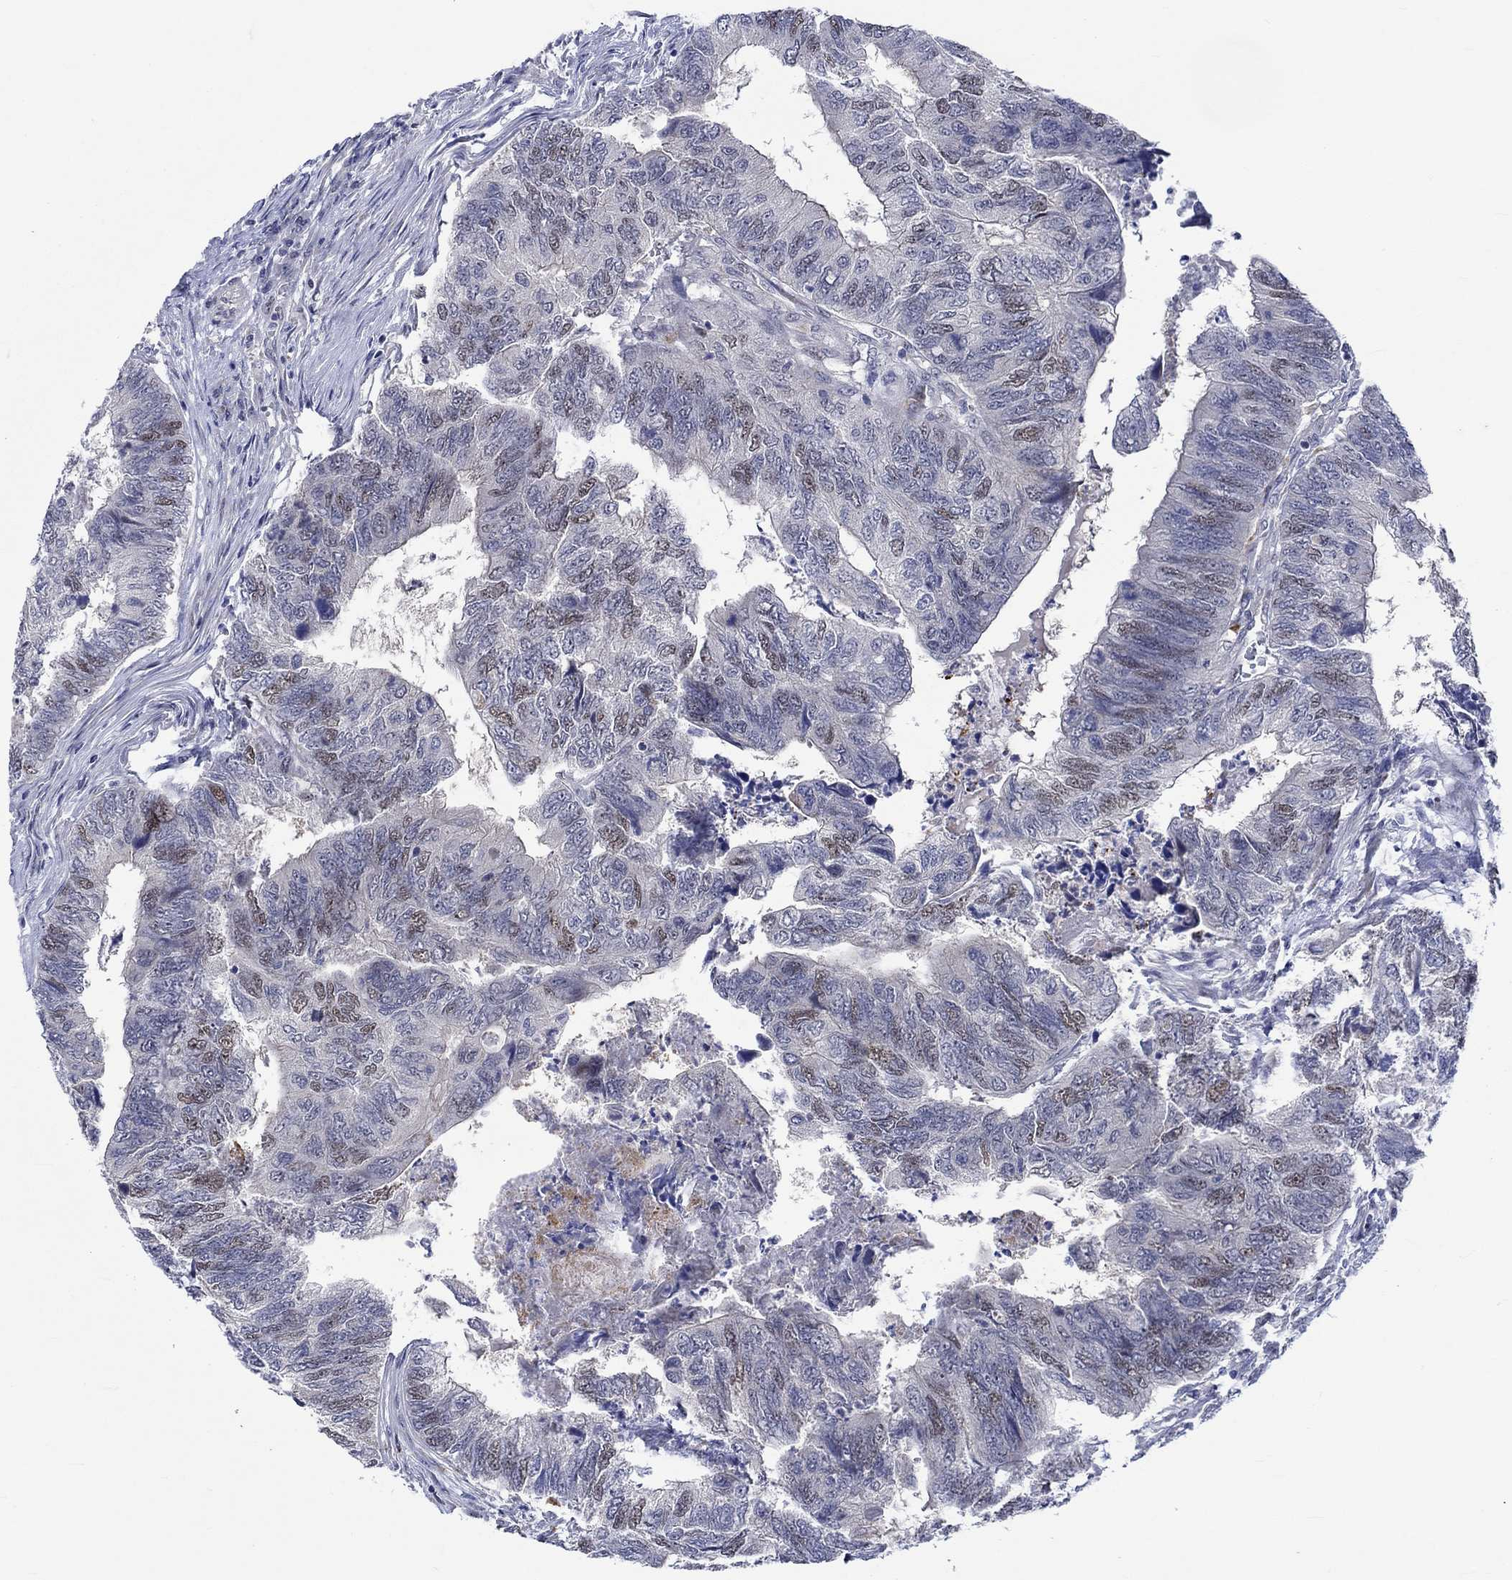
{"staining": {"intensity": "moderate", "quantity": "25%-75%", "location": "nuclear"}, "tissue": "colorectal cancer", "cell_type": "Tumor cells", "image_type": "cancer", "snomed": [{"axis": "morphology", "description": "Adenocarcinoma, NOS"}, {"axis": "topography", "description": "Colon"}], "caption": "Adenocarcinoma (colorectal) stained for a protein exhibits moderate nuclear positivity in tumor cells.", "gene": "E2F8", "patient": {"sex": "female", "age": 67}}